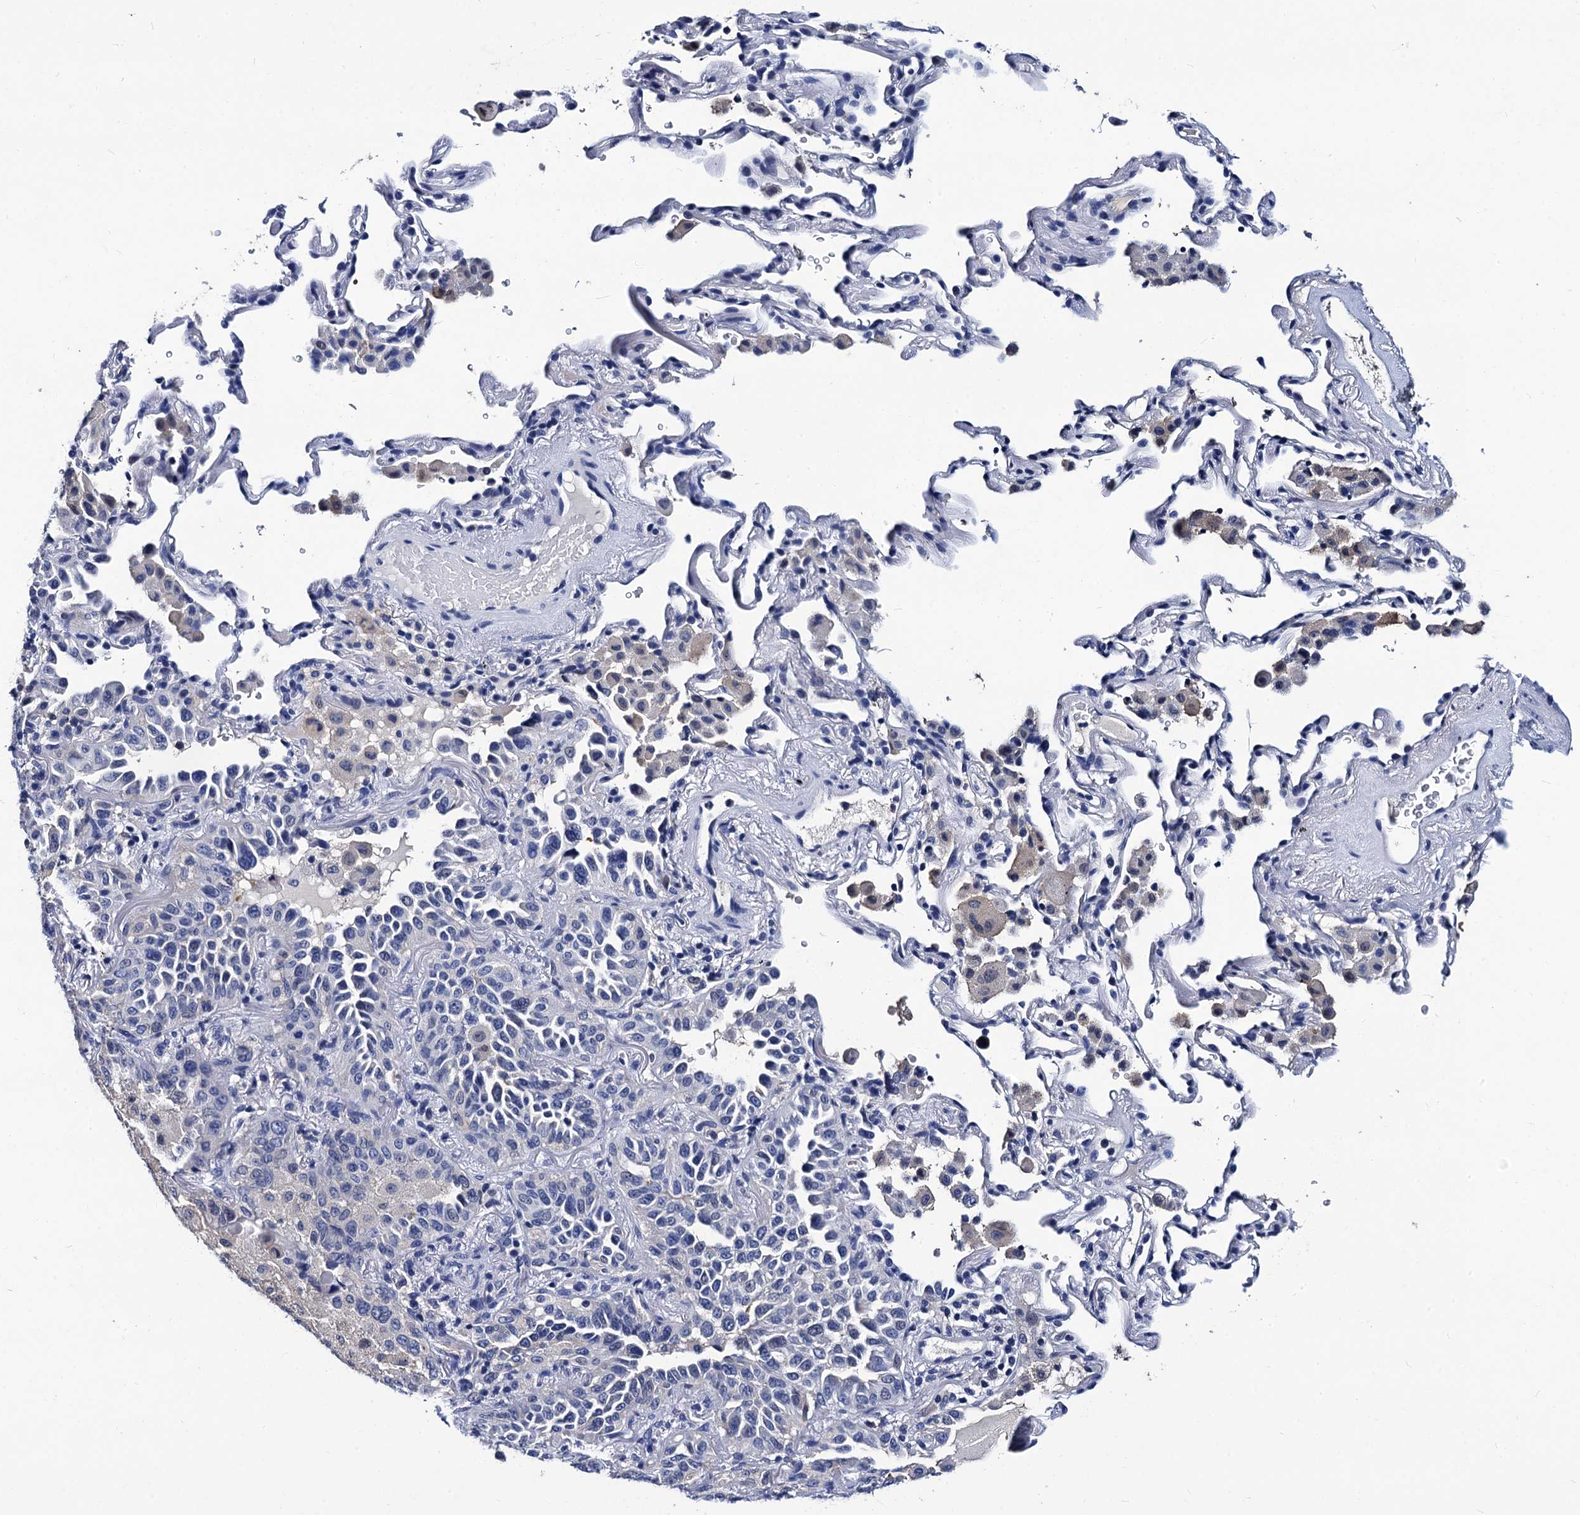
{"staining": {"intensity": "negative", "quantity": "none", "location": "none"}, "tissue": "lung cancer", "cell_type": "Tumor cells", "image_type": "cancer", "snomed": [{"axis": "morphology", "description": "Adenocarcinoma, NOS"}, {"axis": "topography", "description": "Lung"}], "caption": "There is no significant expression in tumor cells of lung cancer.", "gene": "LRRC30", "patient": {"sex": "female", "age": 69}}